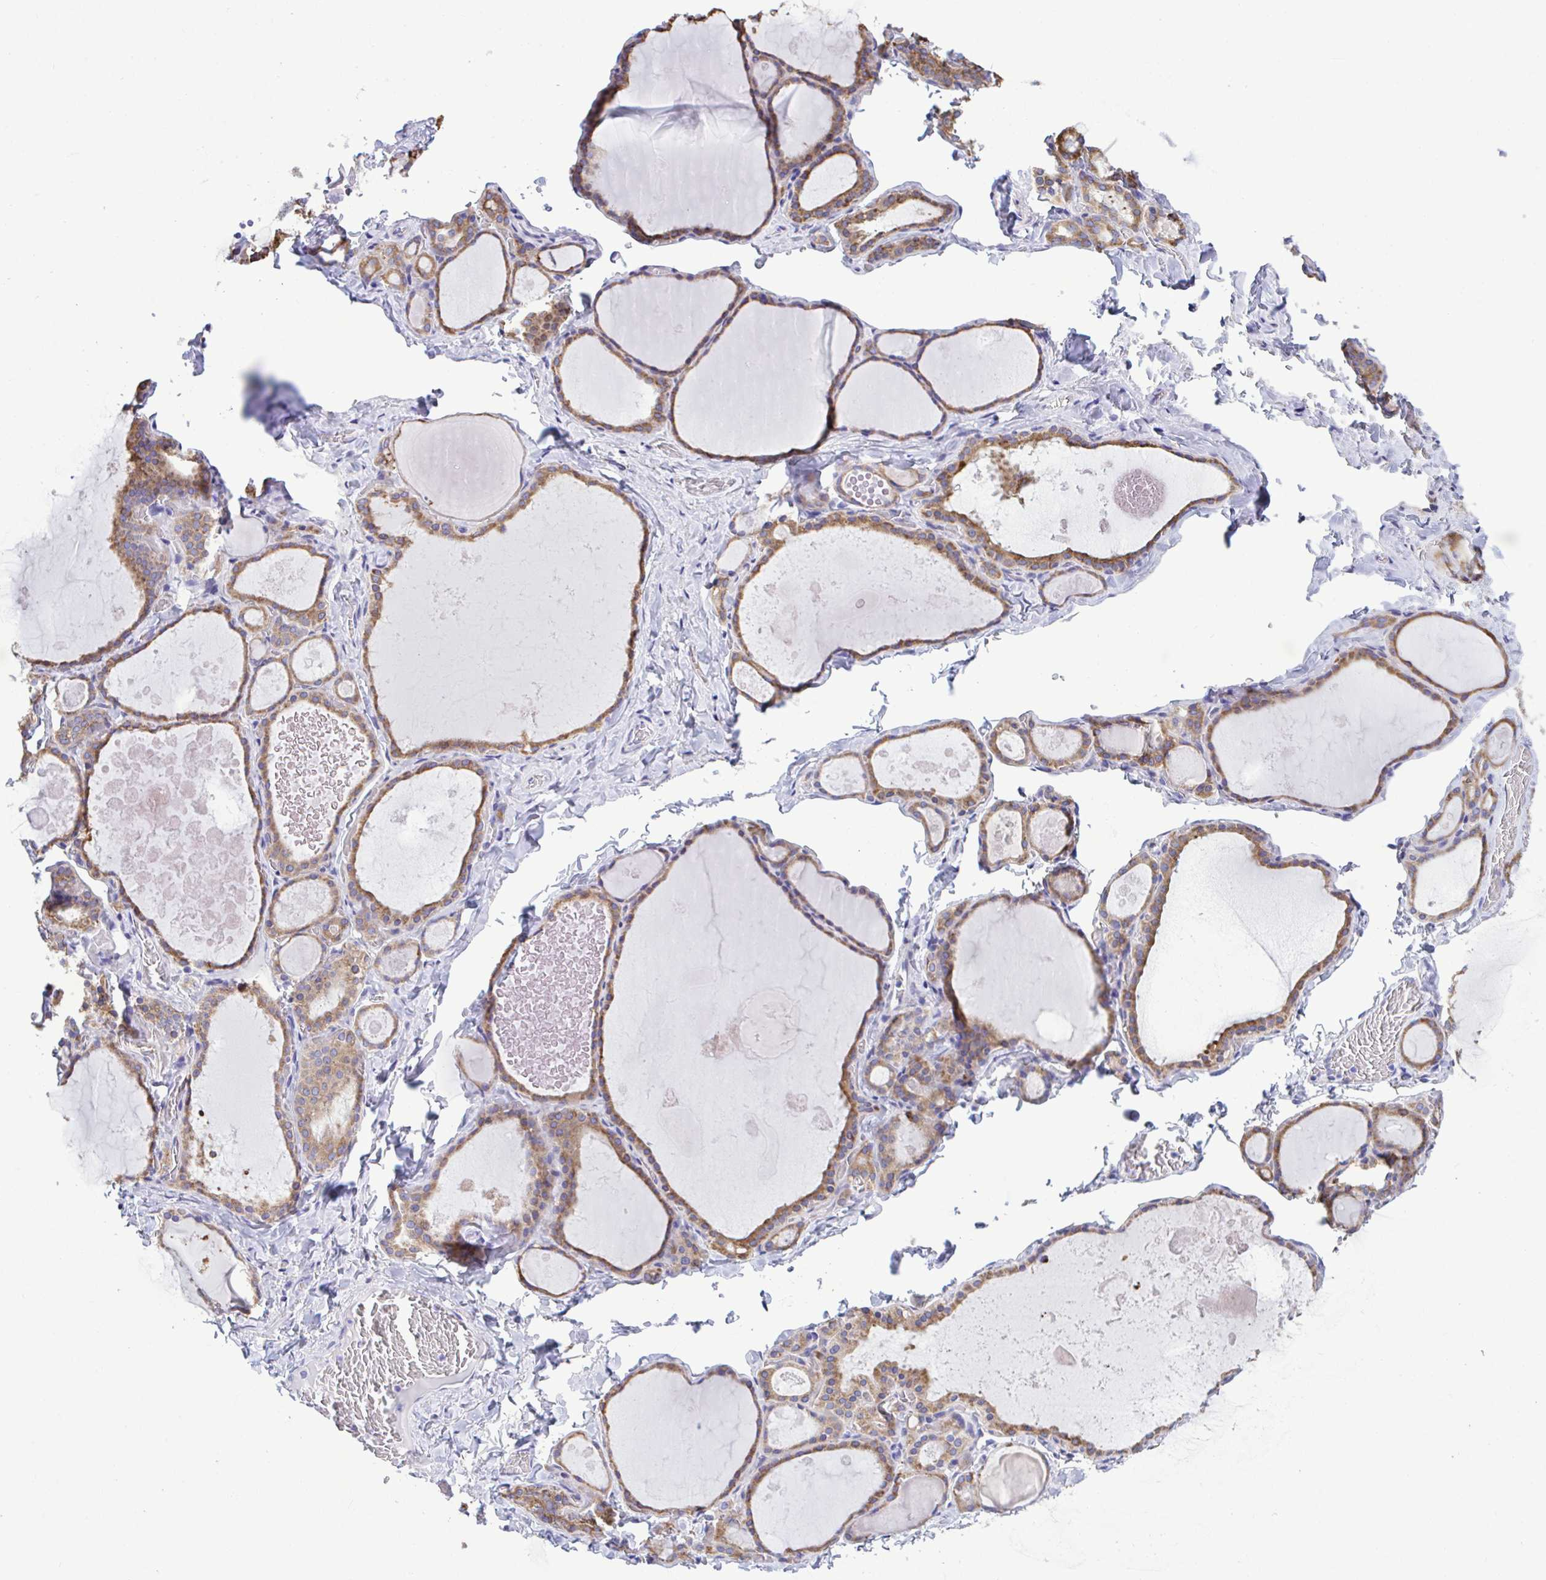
{"staining": {"intensity": "moderate", "quantity": ">75%", "location": "cytoplasmic/membranous"}, "tissue": "thyroid gland", "cell_type": "Glandular cells", "image_type": "normal", "snomed": [{"axis": "morphology", "description": "Normal tissue, NOS"}, {"axis": "topography", "description": "Thyroid gland"}], "caption": "This histopathology image demonstrates immunohistochemistry staining of benign human thyroid gland, with medium moderate cytoplasmic/membranous expression in approximately >75% of glandular cells.", "gene": "PIGK", "patient": {"sex": "male", "age": 56}}